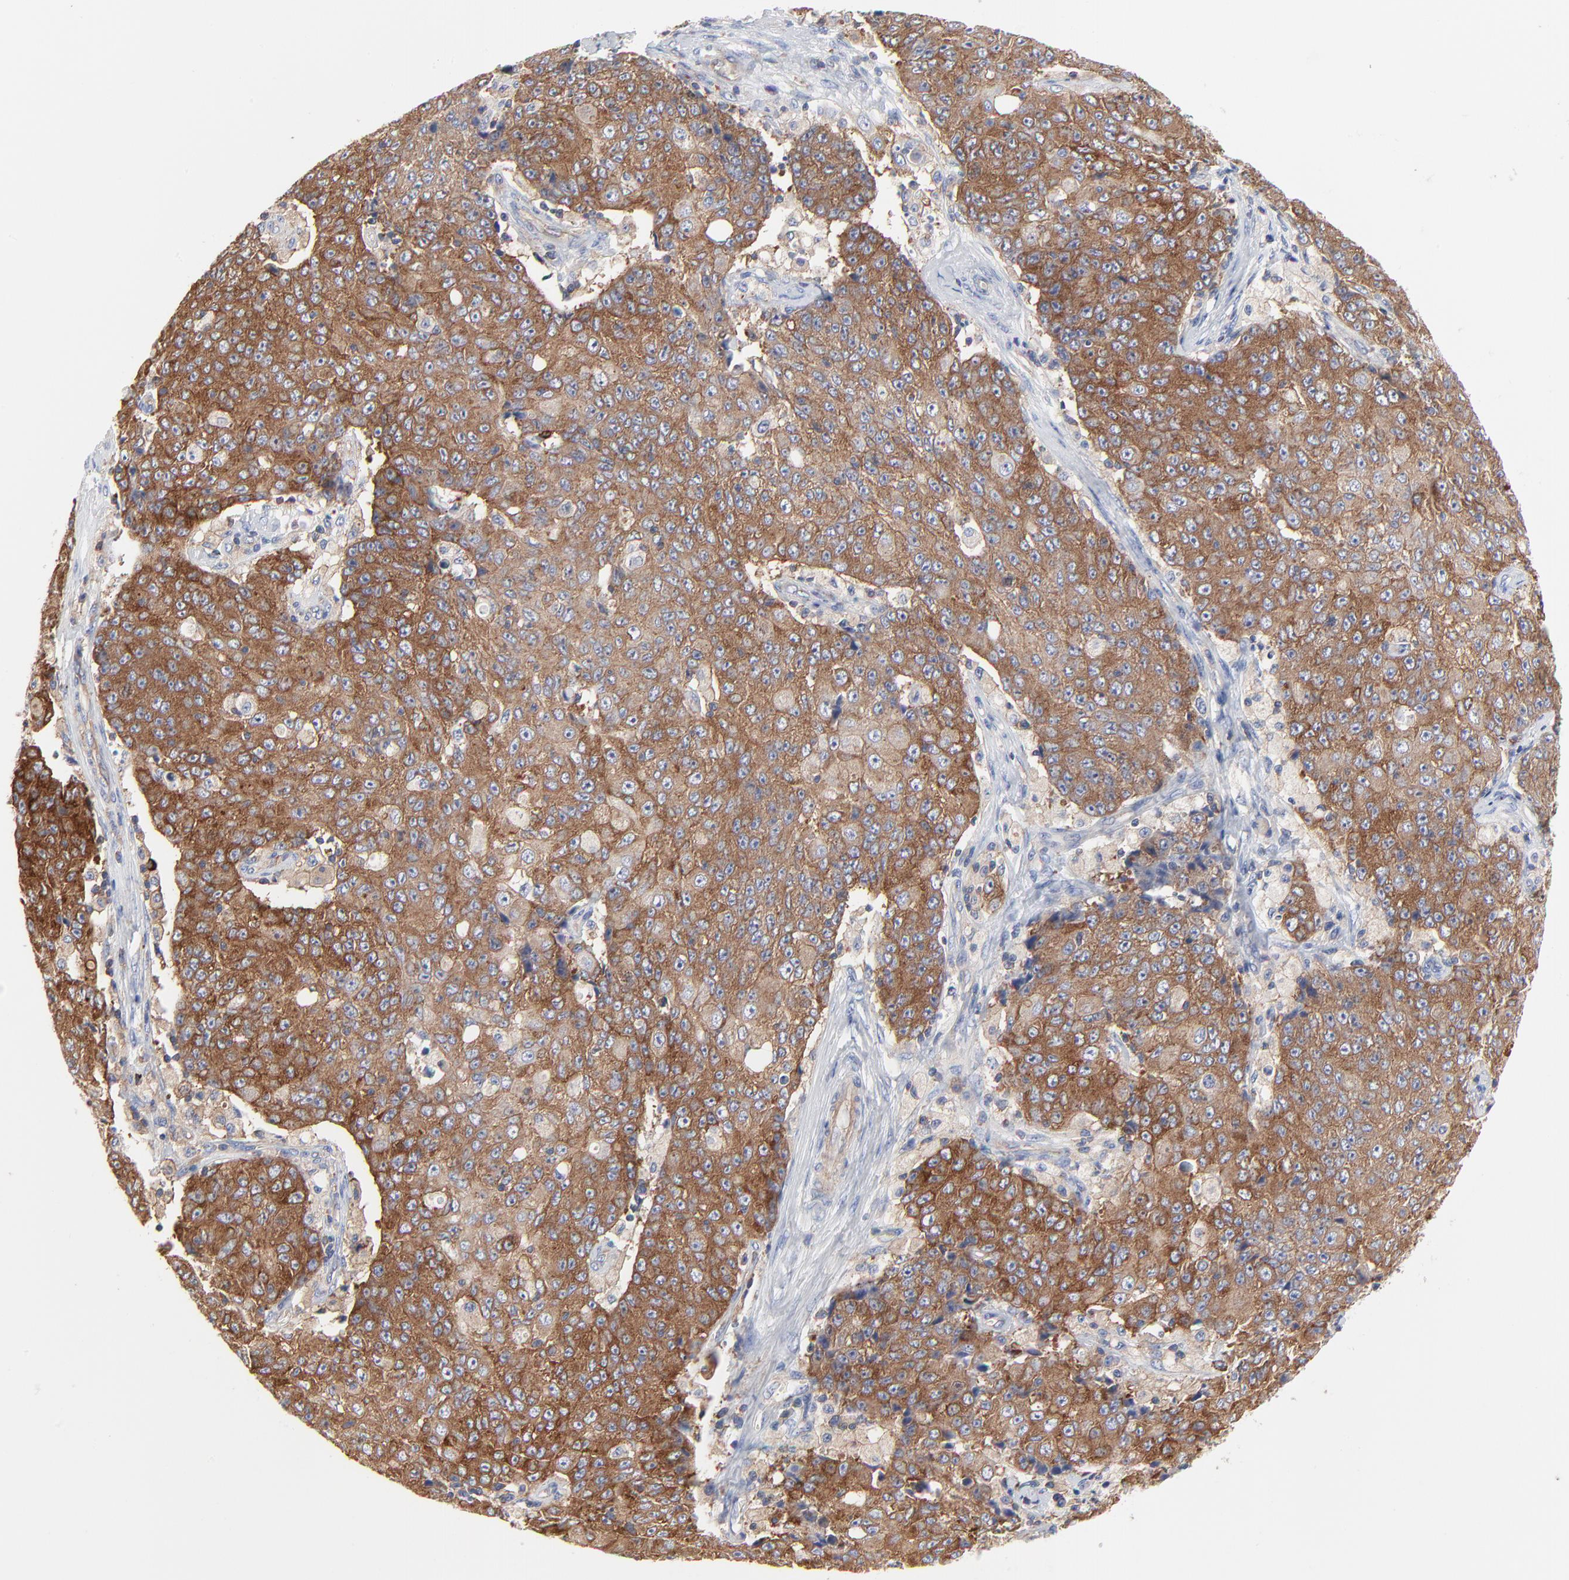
{"staining": {"intensity": "strong", "quantity": ">75%", "location": "cytoplasmic/membranous"}, "tissue": "ovarian cancer", "cell_type": "Tumor cells", "image_type": "cancer", "snomed": [{"axis": "morphology", "description": "Carcinoma, endometroid"}, {"axis": "topography", "description": "Ovary"}], "caption": "Human ovarian cancer (endometroid carcinoma) stained for a protein (brown) reveals strong cytoplasmic/membranous positive staining in approximately >75% of tumor cells.", "gene": "CD2AP", "patient": {"sex": "female", "age": 42}}